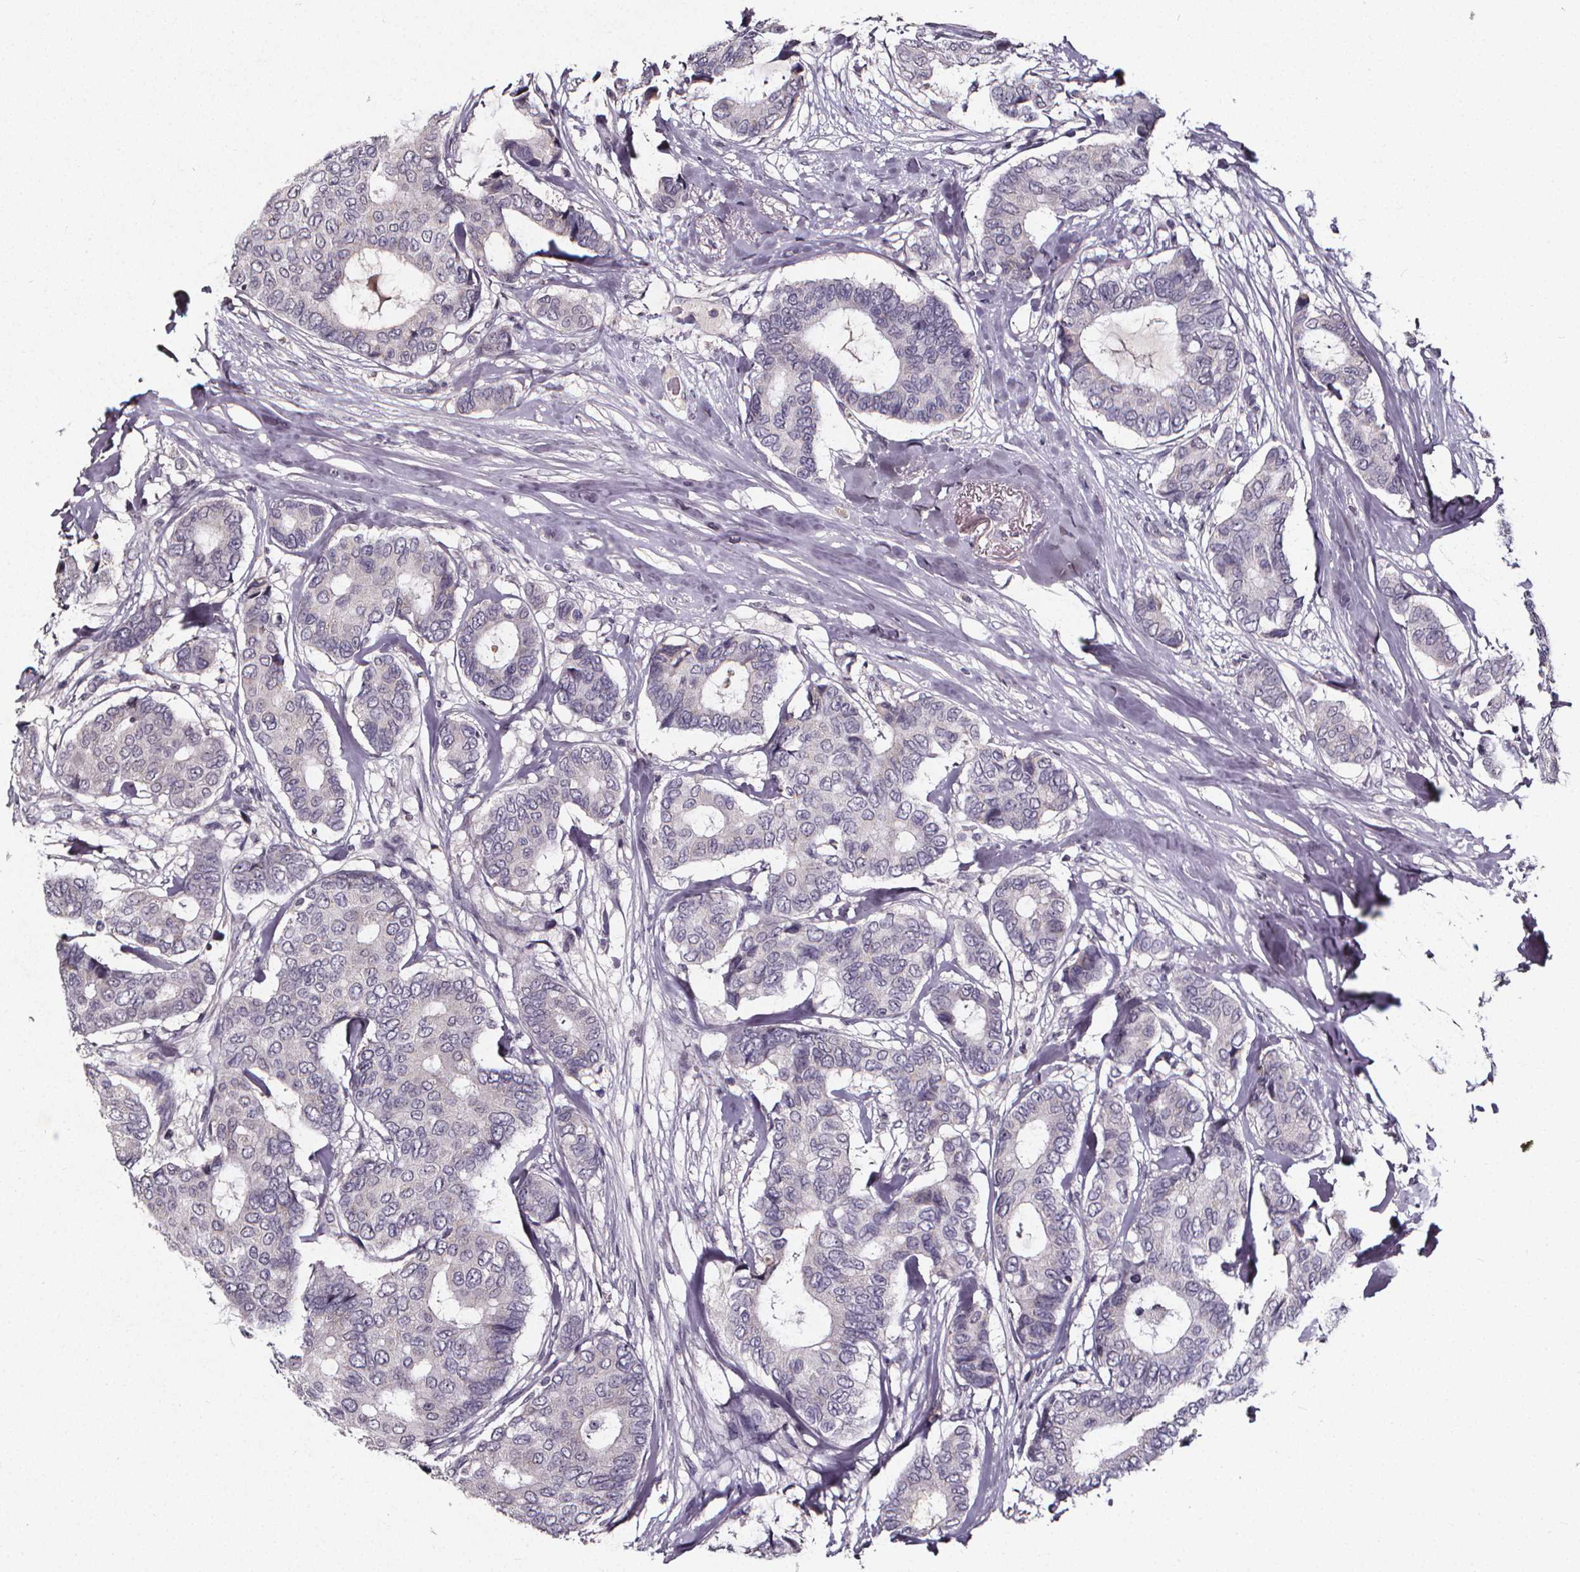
{"staining": {"intensity": "negative", "quantity": "none", "location": "none"}, "tissue": "breast cancer", "cell_type": "Tumor cells", "image_type": "cancer", "snomed": [{"axis": "morphology", "description": "Duct carcinoma"}, {"axis": "topography", "description": "Breast"}], "caption": "Immunohistochemistry of human breast cancer shows no expression in tumor cells. (Immunohistochemistry (ihc), brightfield microscopy, high magnification).", "gene": "SPAG8", "patient": {"sex": "female", "age": 75}}